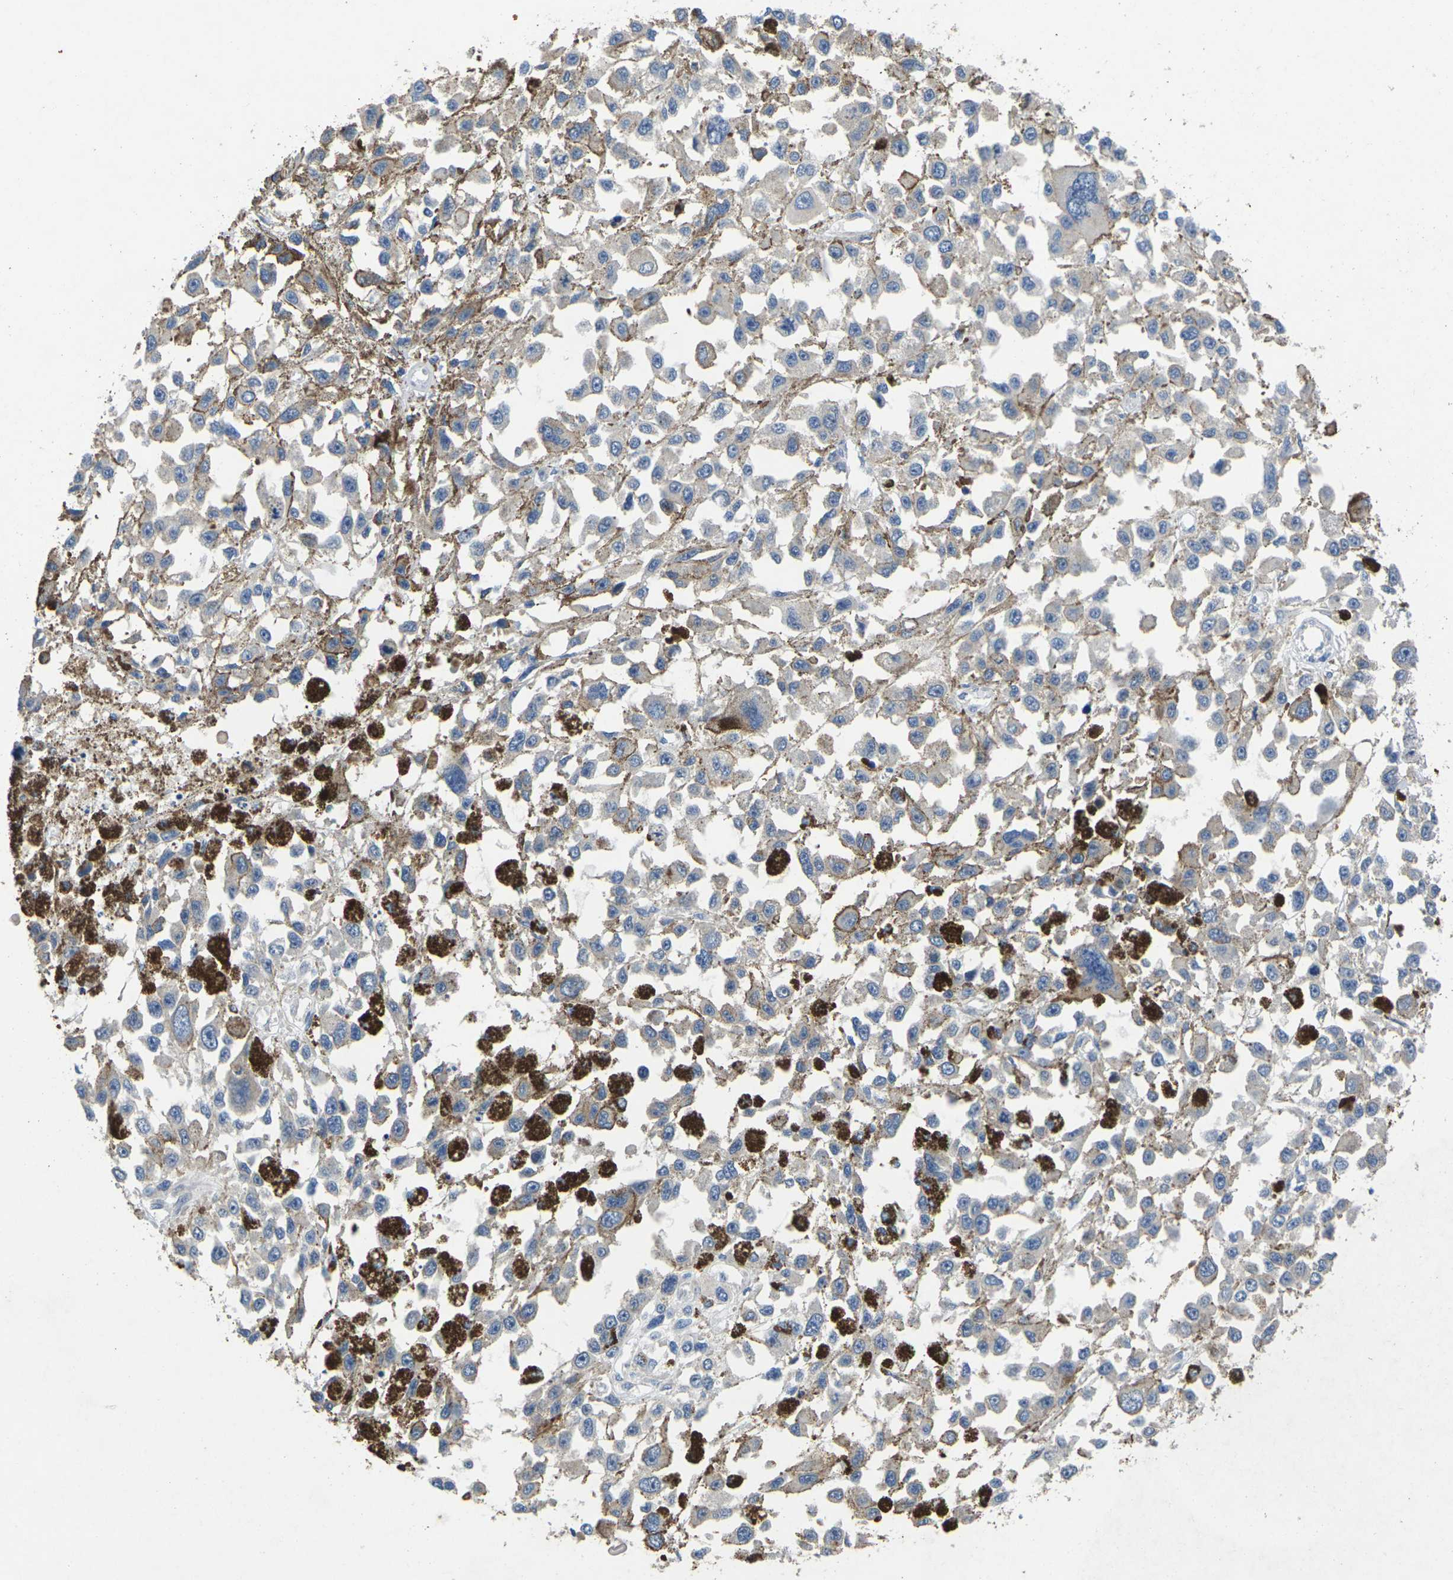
{"staining": {"intensity": "negative", "quantity": "none", "location": "none"}, "tissue": "melanoma", "cell_type": "Tumor cells", "image_type": "cancer", "snomed": [{"axis": "morphology", "description": "Malignant melanoma, Metastatic site"}, {"axis": "topography", "description": "Lymph node"}], "caption": "There is no significant staining in tumor cells of malignant melanoma (metastatic site).", "gene": "SCNN1A", "patient": {"sex": "male", "age": 59}}